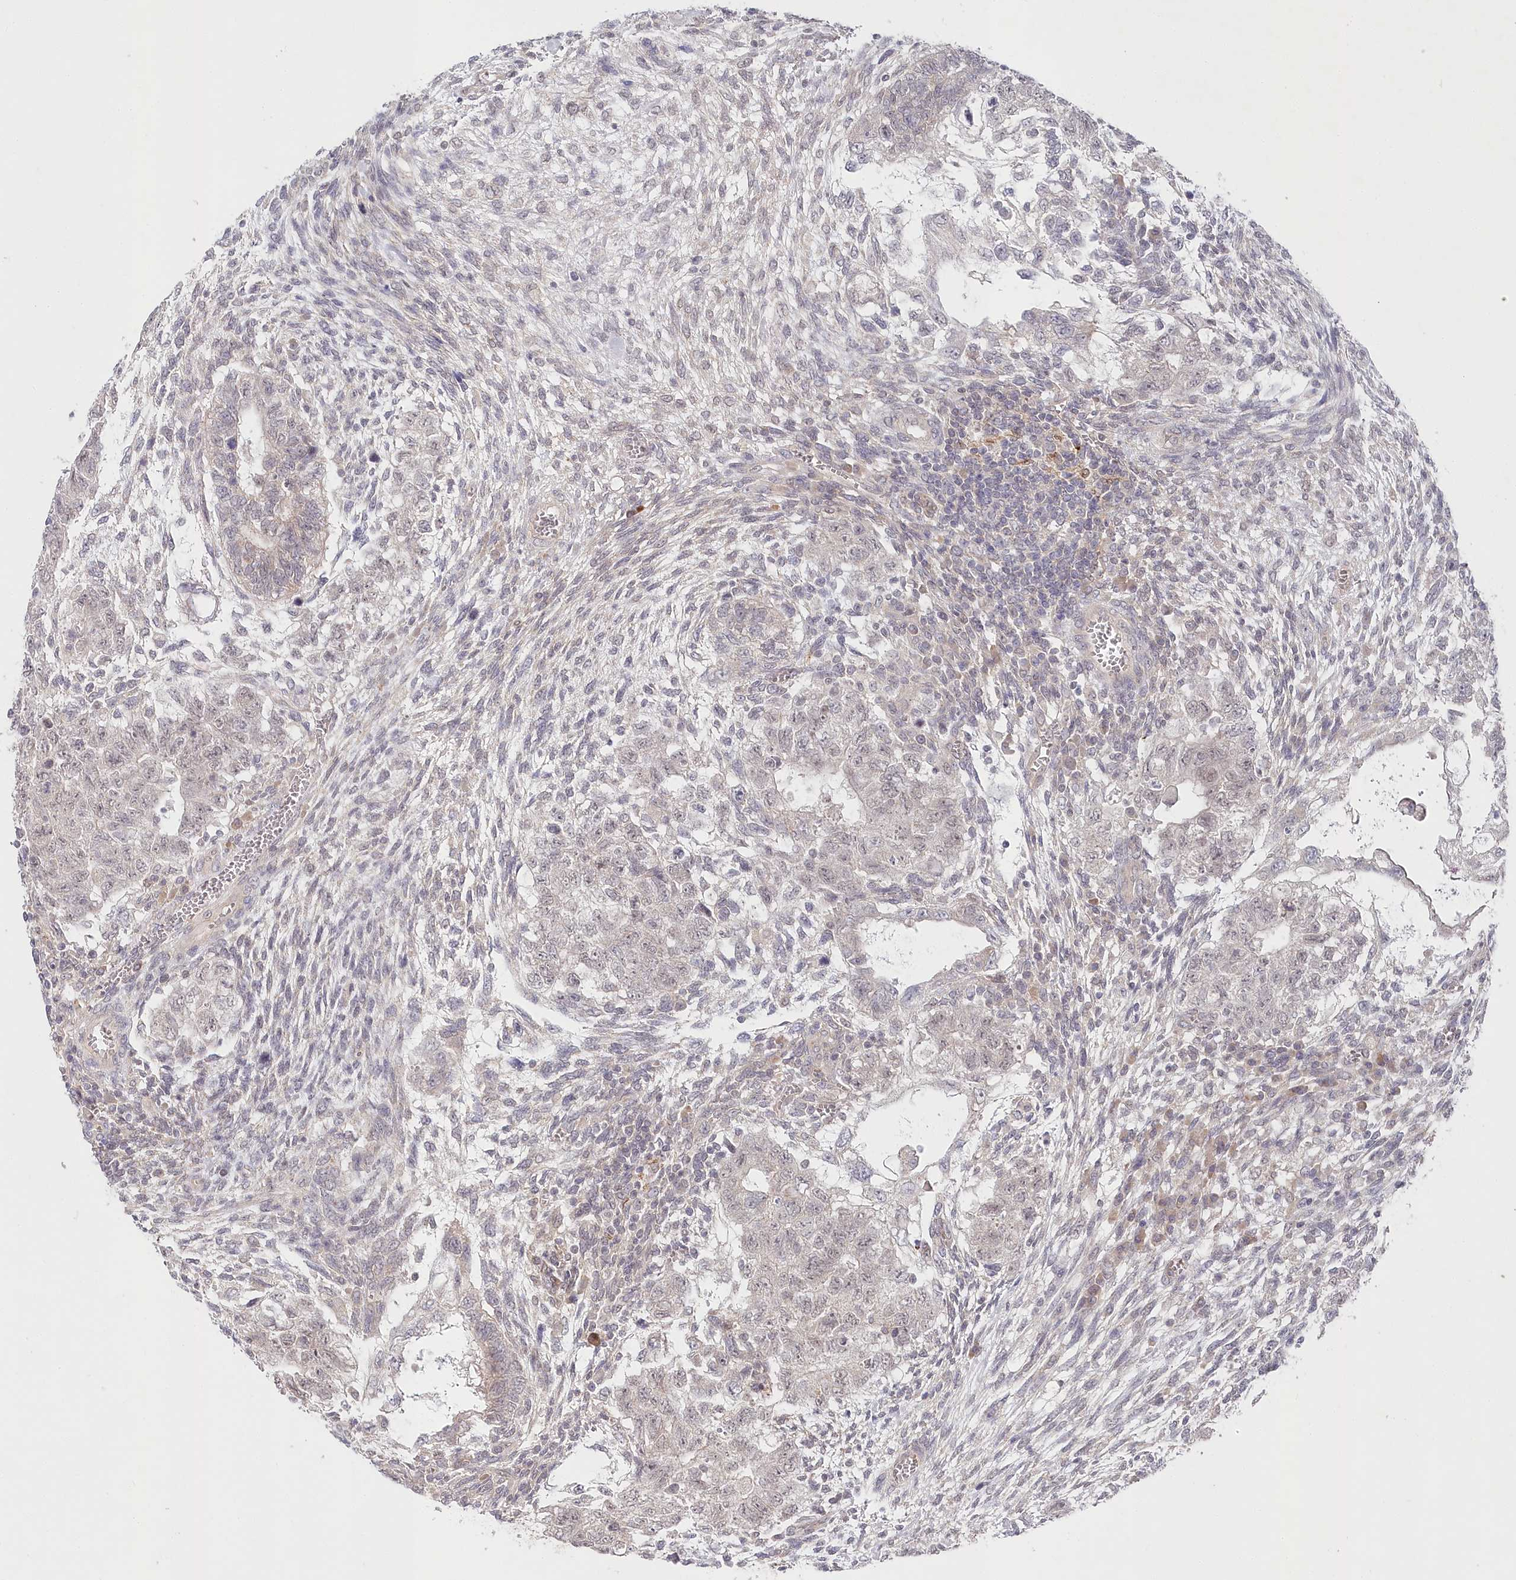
{"staining": {"intensity": "negative", "quantity": "none", "location": "none"}, "tissue": "testis cancer", "cell_type": "Tumor cells", "image_type": "cancer", "snomed": [{"axis": "morphology", "description": "Carcinoma, Embryonal, NOS"}, {"axis": "topography", "description": "Testis"}], "caption": "This is an immunohistochemistry (IHC) image of human testis cancer (embryonal carcinoma). There is no positivity in tumor cells.", "gene": "AAMDC", "patient": {"sex": "male", "age": 37}}